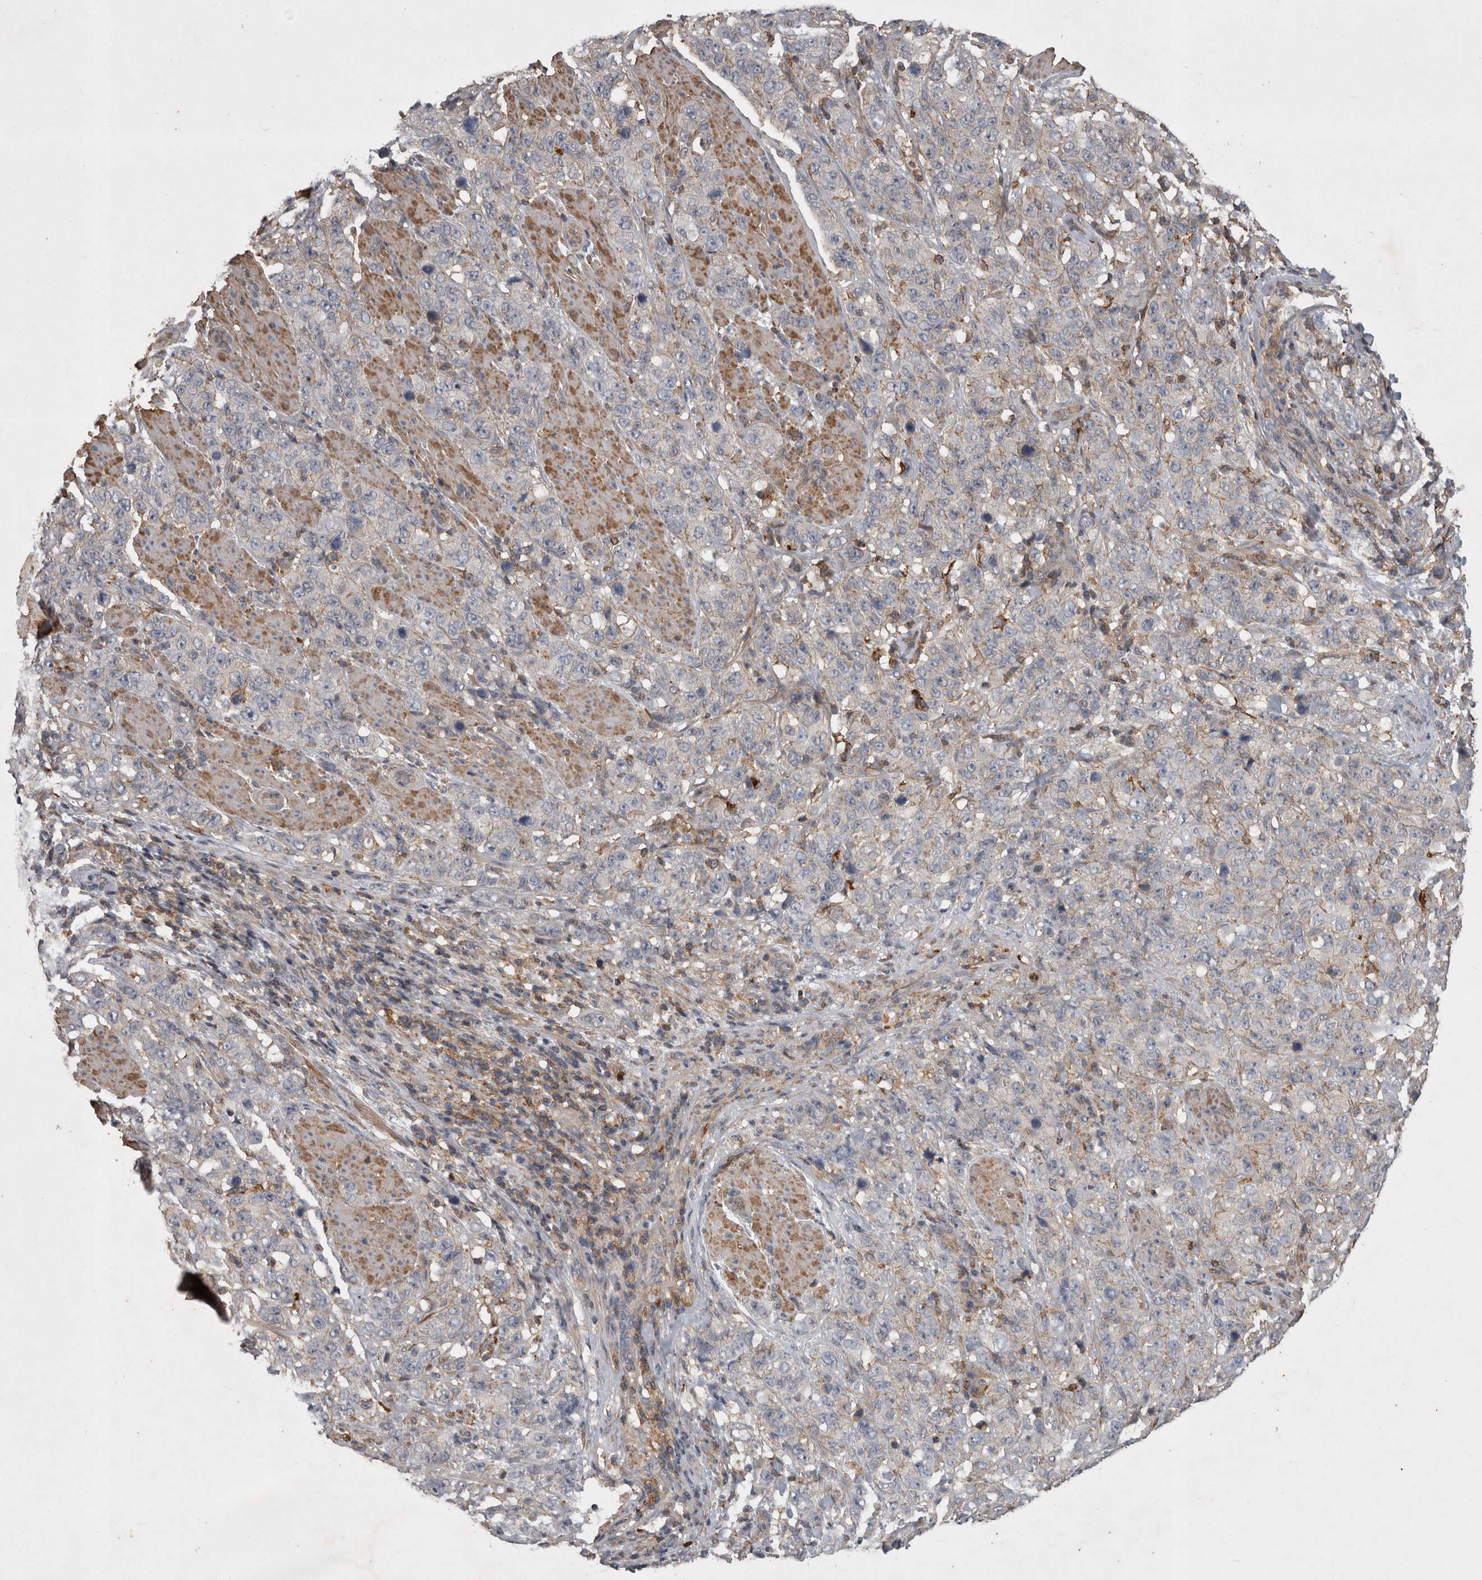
{"staining": {"intensity": "negative", "quantity": "none", "location": "none"}, "tissue": "stomach cancer", "cell_type": "Tumor cells", "image_type": "cancer", "snomed": [{"axis": "morphology", "description": "Adenocarcinoma, NOS"}, {"axis": "topography", "description": "Stomach"}], "caption": "There is no significant staining in tumor cells of stomach cancer (adenocarcinoma). Brightfield microscopy of IHC stained with DAB (brown) and hematoxylin (blue), captured at high magnification.", "gene": "SPATA48", "patient": {"sex": "male", "age": 48}}